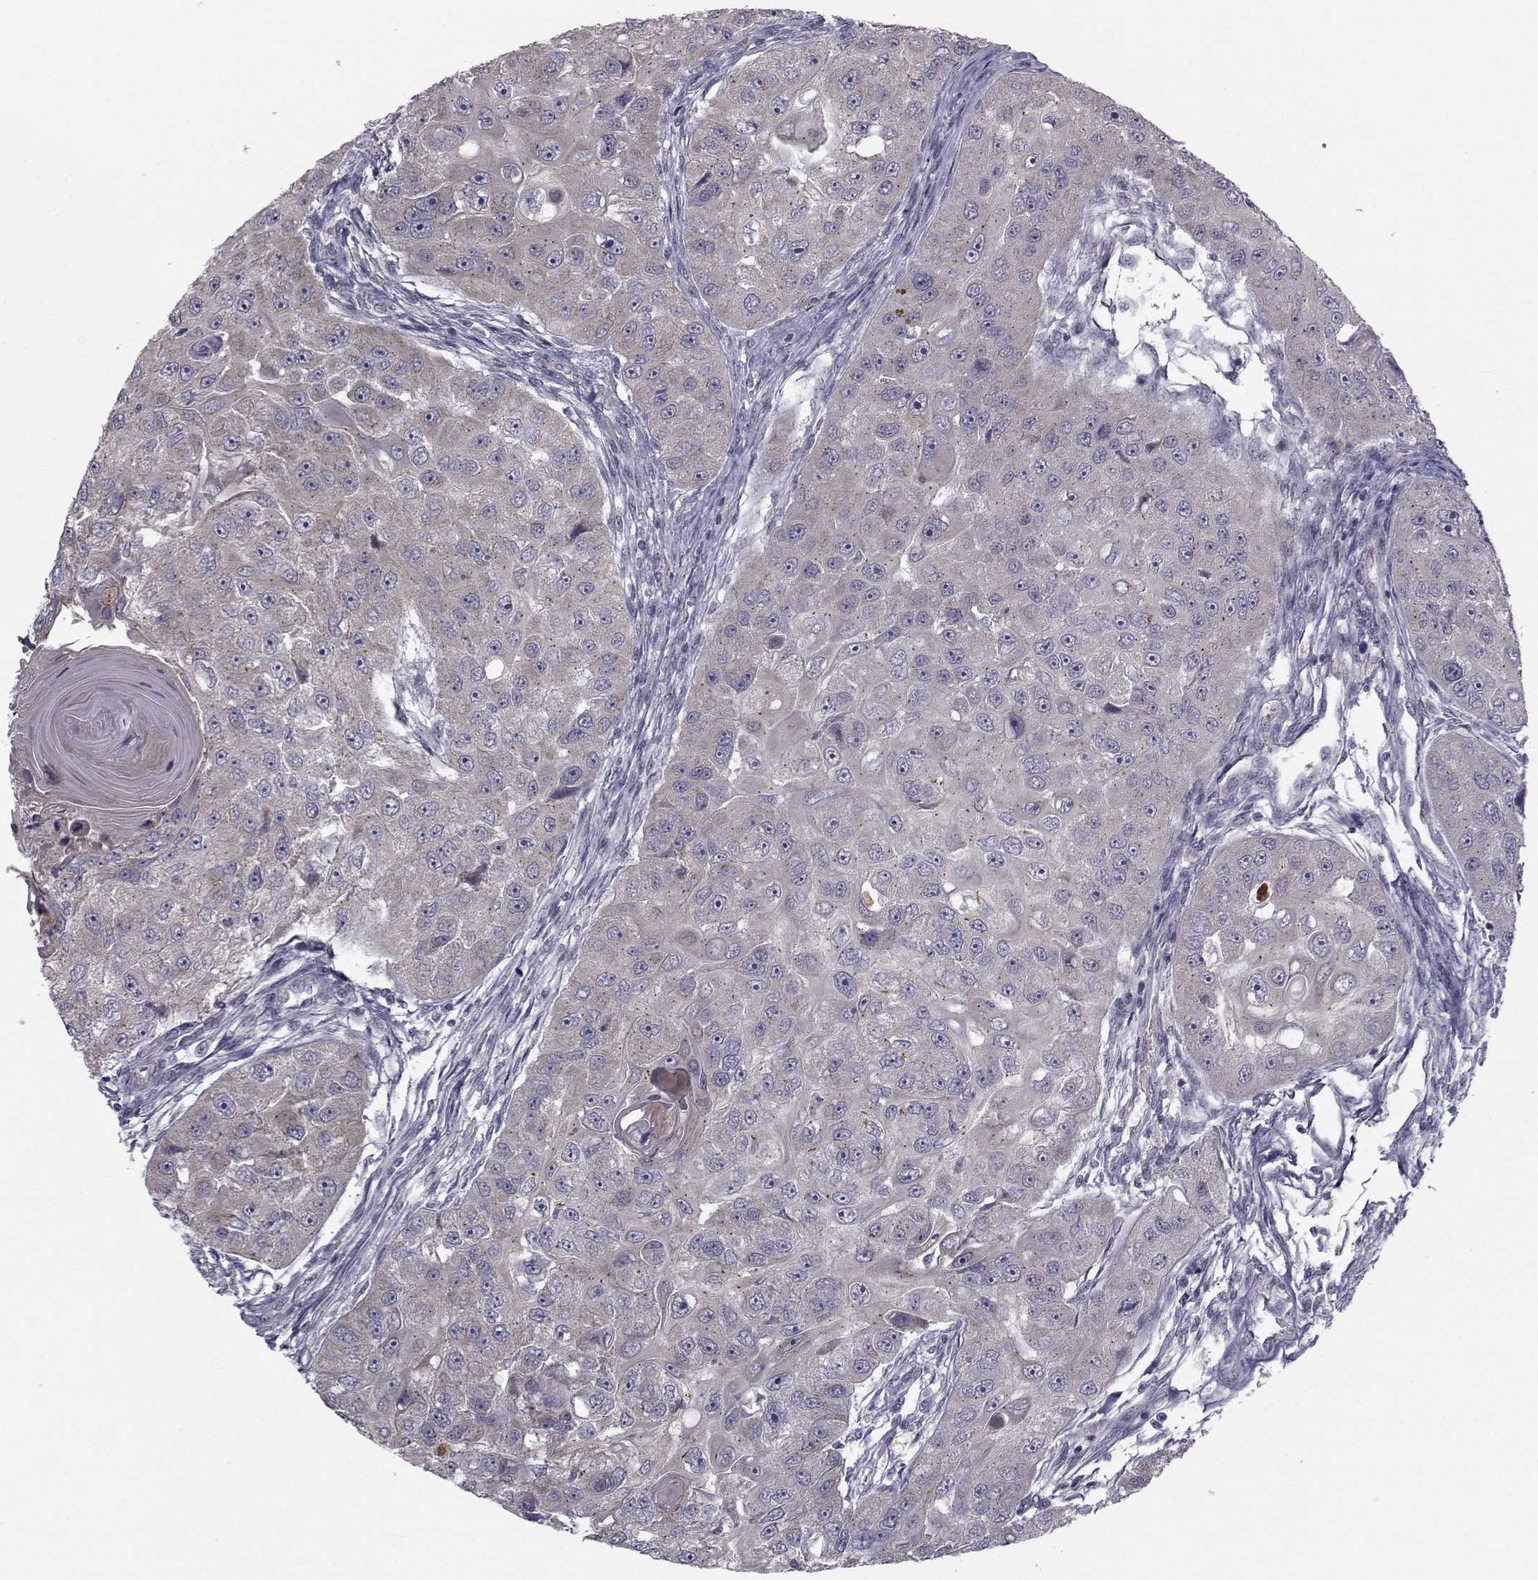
{"staining": {"intensity": "weak", "quantity": "<25%", "location": "cytoplasmic/membranous"}, "tissue": "head and neck cancer", "cell_type": "Tumor cells", "image_type": "cancer", "snomed": [{"axis": "morphology", "description": "Squamous cell carcinoma, NOS"}, {"axis": "topography", "description": "Head-Neck"}], "caption": "An immunohistochemistry image of squamous cell carcinoma (head and neck) is shown. There is no staining in tumor cells of squamous cell carcinoma (head and neck).", "gene": "ANGPT1", "patient": {"sex": "male", "age": 51}}